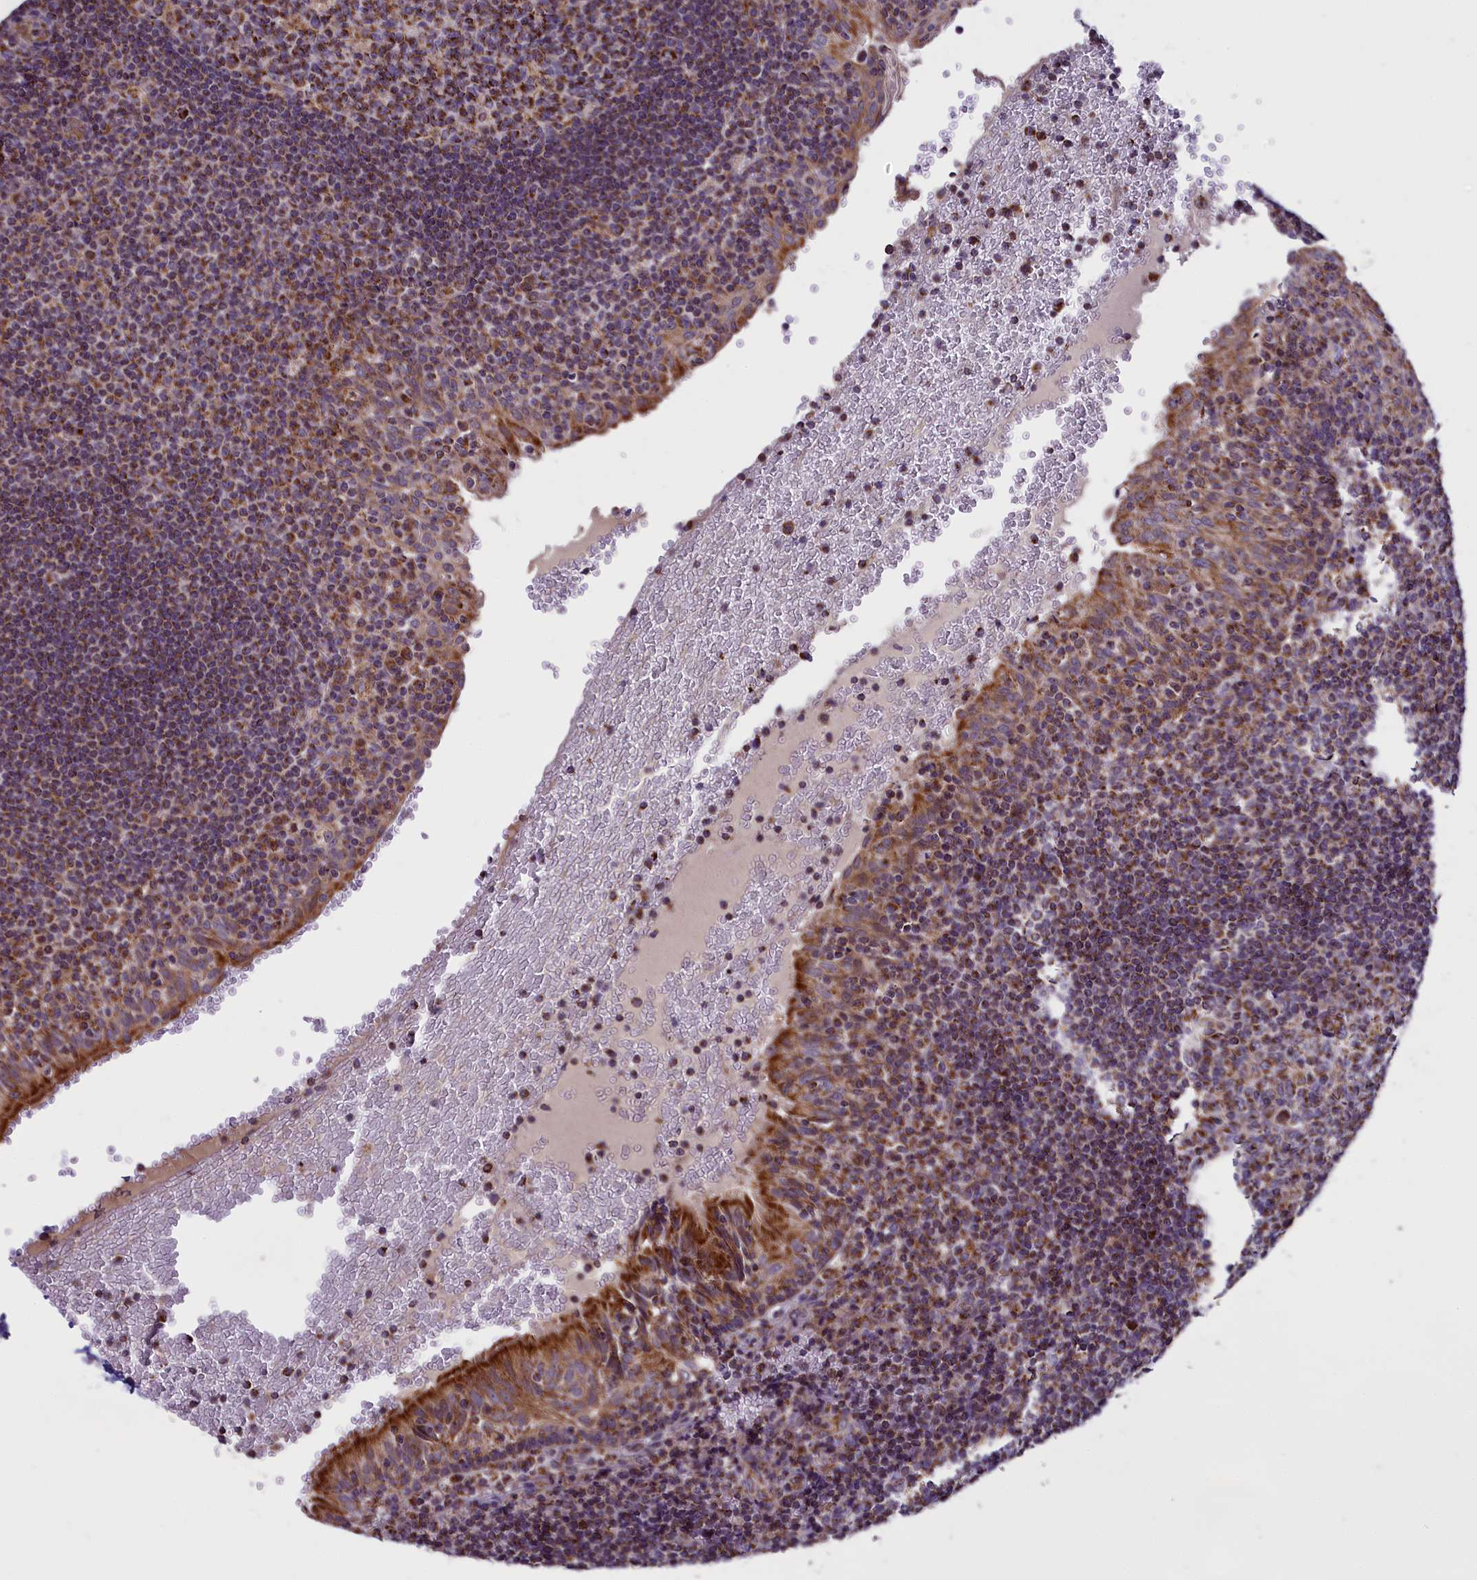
{"staining": {"intensity": "strong", "quantity": ">75%", "location": "cytoplasmic/membranous"}, "tissue": "tonsil", "cell_type": "Germinal center cells", "image_type": "normal", "snomed": [{"axis": "morphology", "description": "Normal tissue, NOS"}, {"axis": "topography", "description": "Tonsil"}], "caption": "This is an image of immunohistochemistry (IHC) staining of normal tonsil, which shows strong staining in the cytoplasmic/membranous of germinal center cells.", "gene": "GLRX5", "patient": {"sex": "female", "age": 40}}